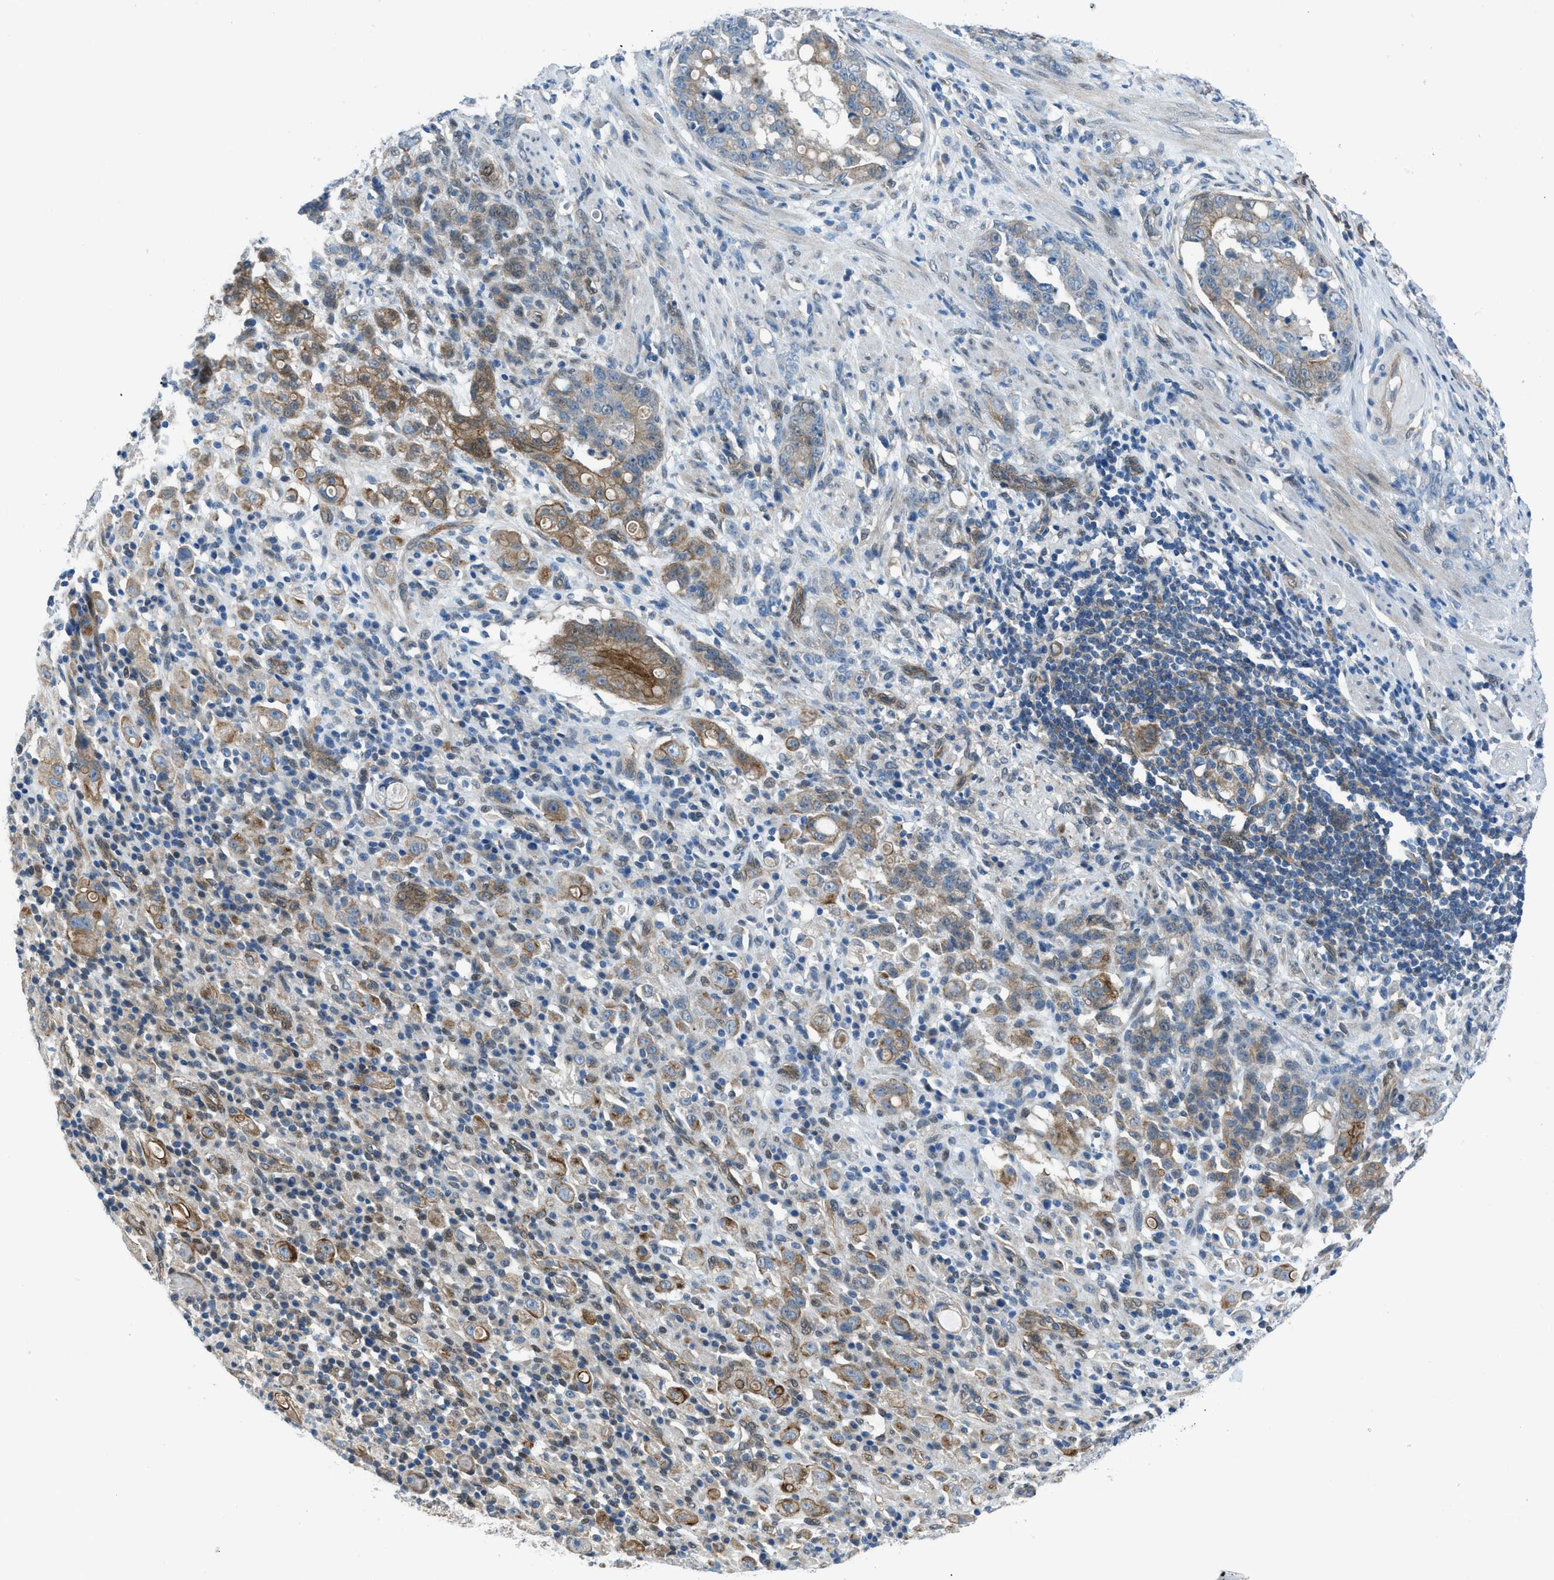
{"staining": {"intensity": "moderate", "quantity": "25%-75%", "location": "cytoplasmic/membranous"}, "tissue": "stomach cancer", "cell_type": "Tumor cells", "image_type": "cancer", "snomed": [{"axis": "morphology", "description": "Adenocarcinoma, NOS"}, {"axis": "topography", "description": "Stomach, lower"}], "caption": "Moderate cytoplasmic/membranous positivity is appreciated in approximately 25%-75% of tumor cells in stomach cancer.", "gene": "PRKN", "patient": {"sex": "male", "age": 88}}